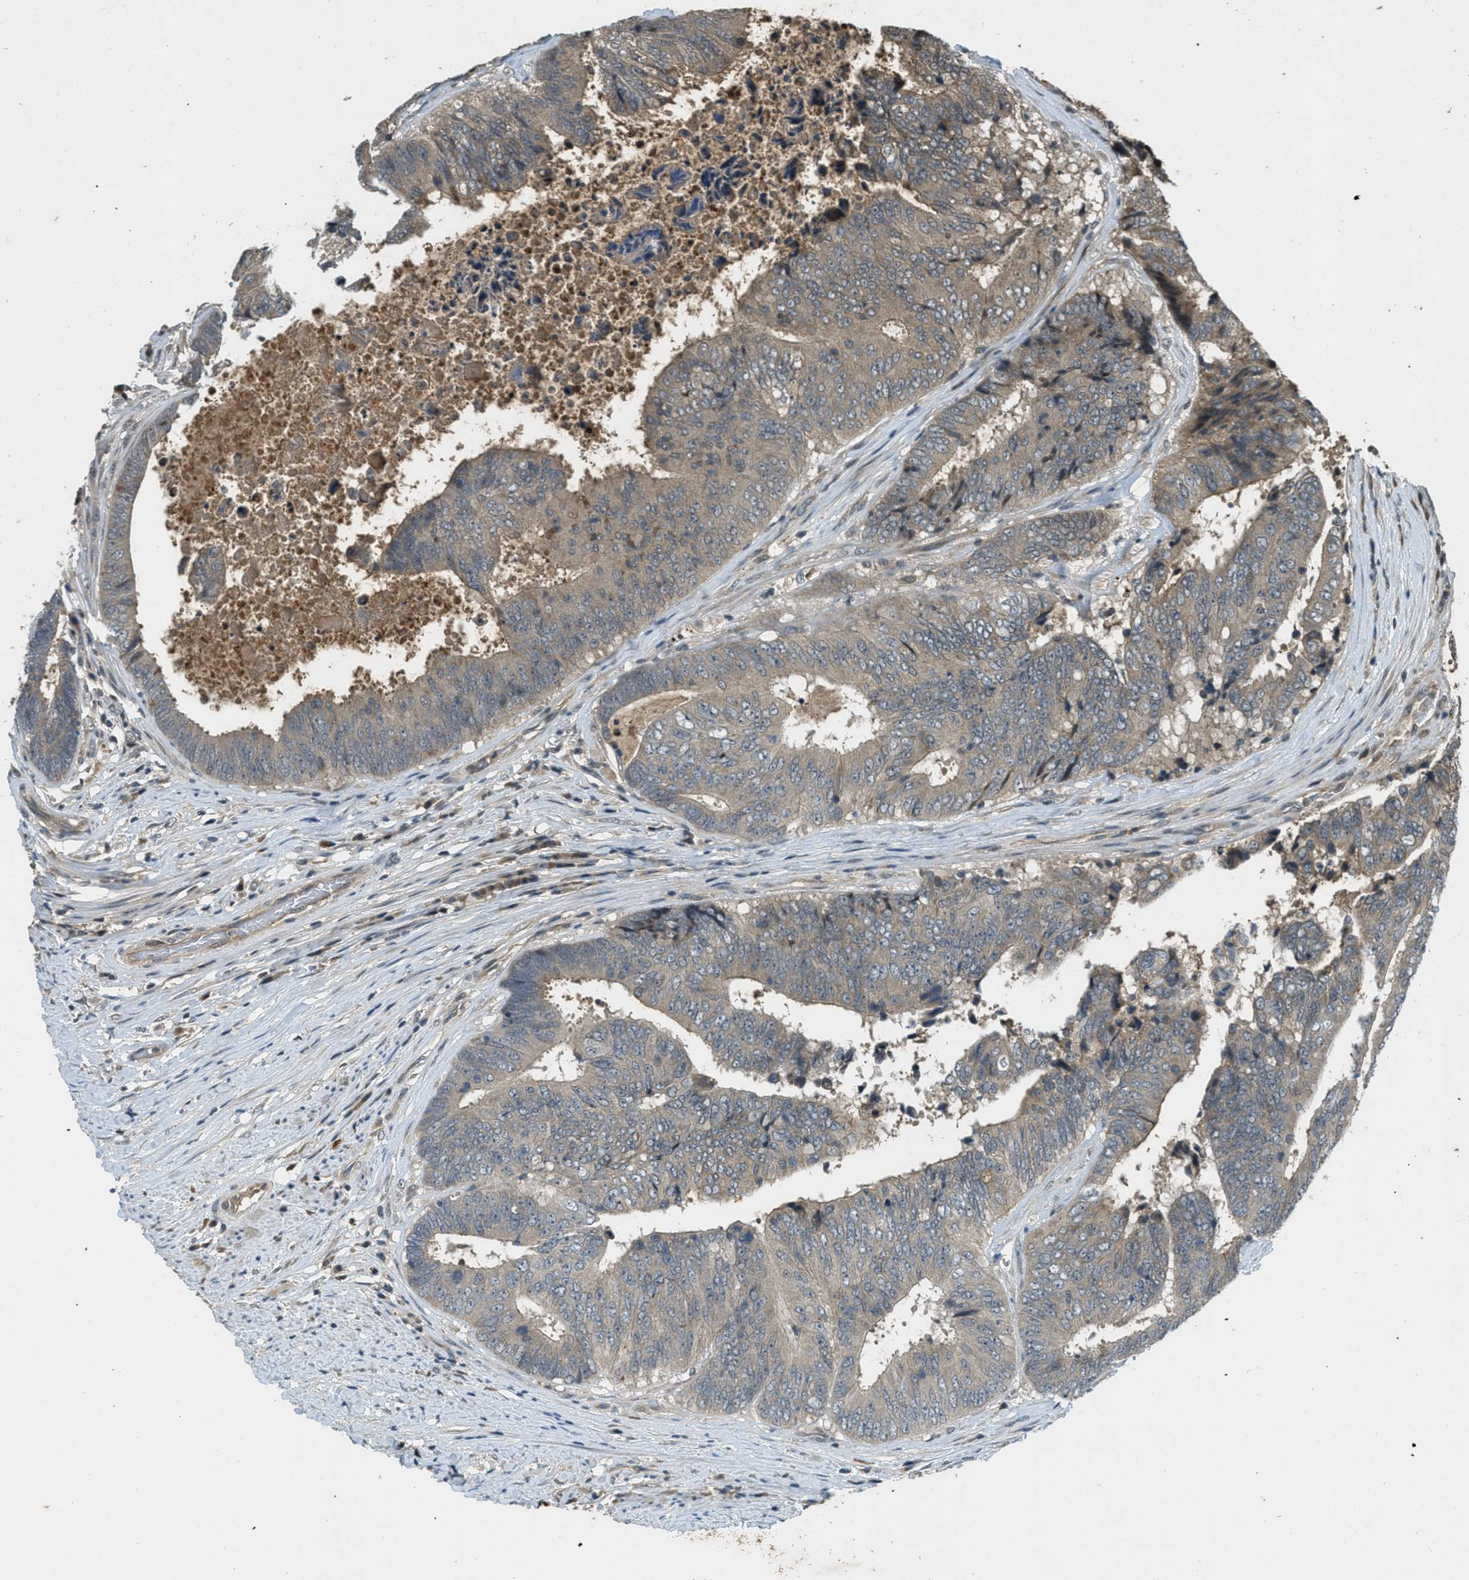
{"staining": {"intensity": "weak", "quantity": ">75%", "location": "cytoplasmic/membranous"}, "tissue": "colorectal cancer", "cell_type": "Tumor cells", "image_type": "cancer", "snomed": [{"axis": "morphology", "description": "Adenocarcinoma, NOS"}, {"axis": "topography", "description": "Rectum"}], "caption": "The immunohistochemical stain labels weak cytoplasmic/membranous positivity in tumor cells of colorectal adenocarcinoma tissue.", "gene": "DUSP6", "patient": {"sex": "male", "age": 72}}